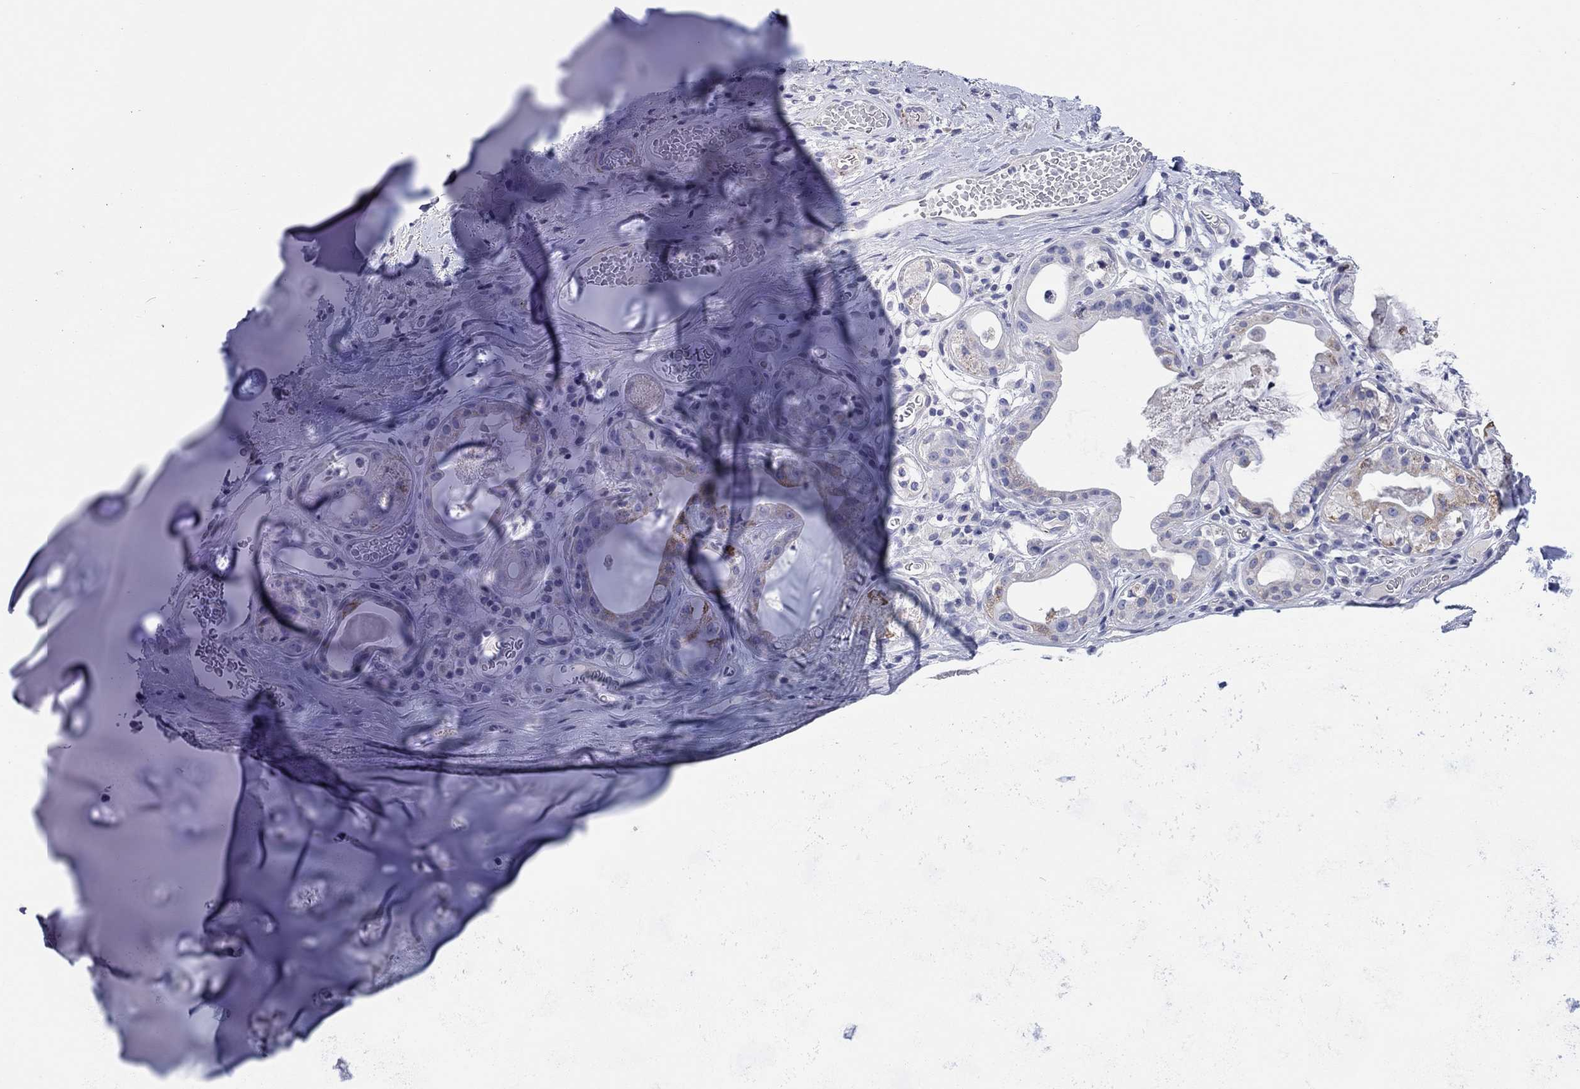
{"staining": {"intensity": "negative", "quantity": "none", "location": "none"}, "tissue": "soft tissue", "cell_type": "Chondrocytes", "image_type": "normal", "snomed": [{"axis": "morphology", "description": "Normal tissue, NOS"}, {"axis": "topography", "description": "Cartilage tissue"}], "caption": "Immunohistochemistry of unremarkable soft tissue exhibits no positivity in chondrocytes.", "gene": "MGST3", "patient": {"sex": "male", "age": 81}}